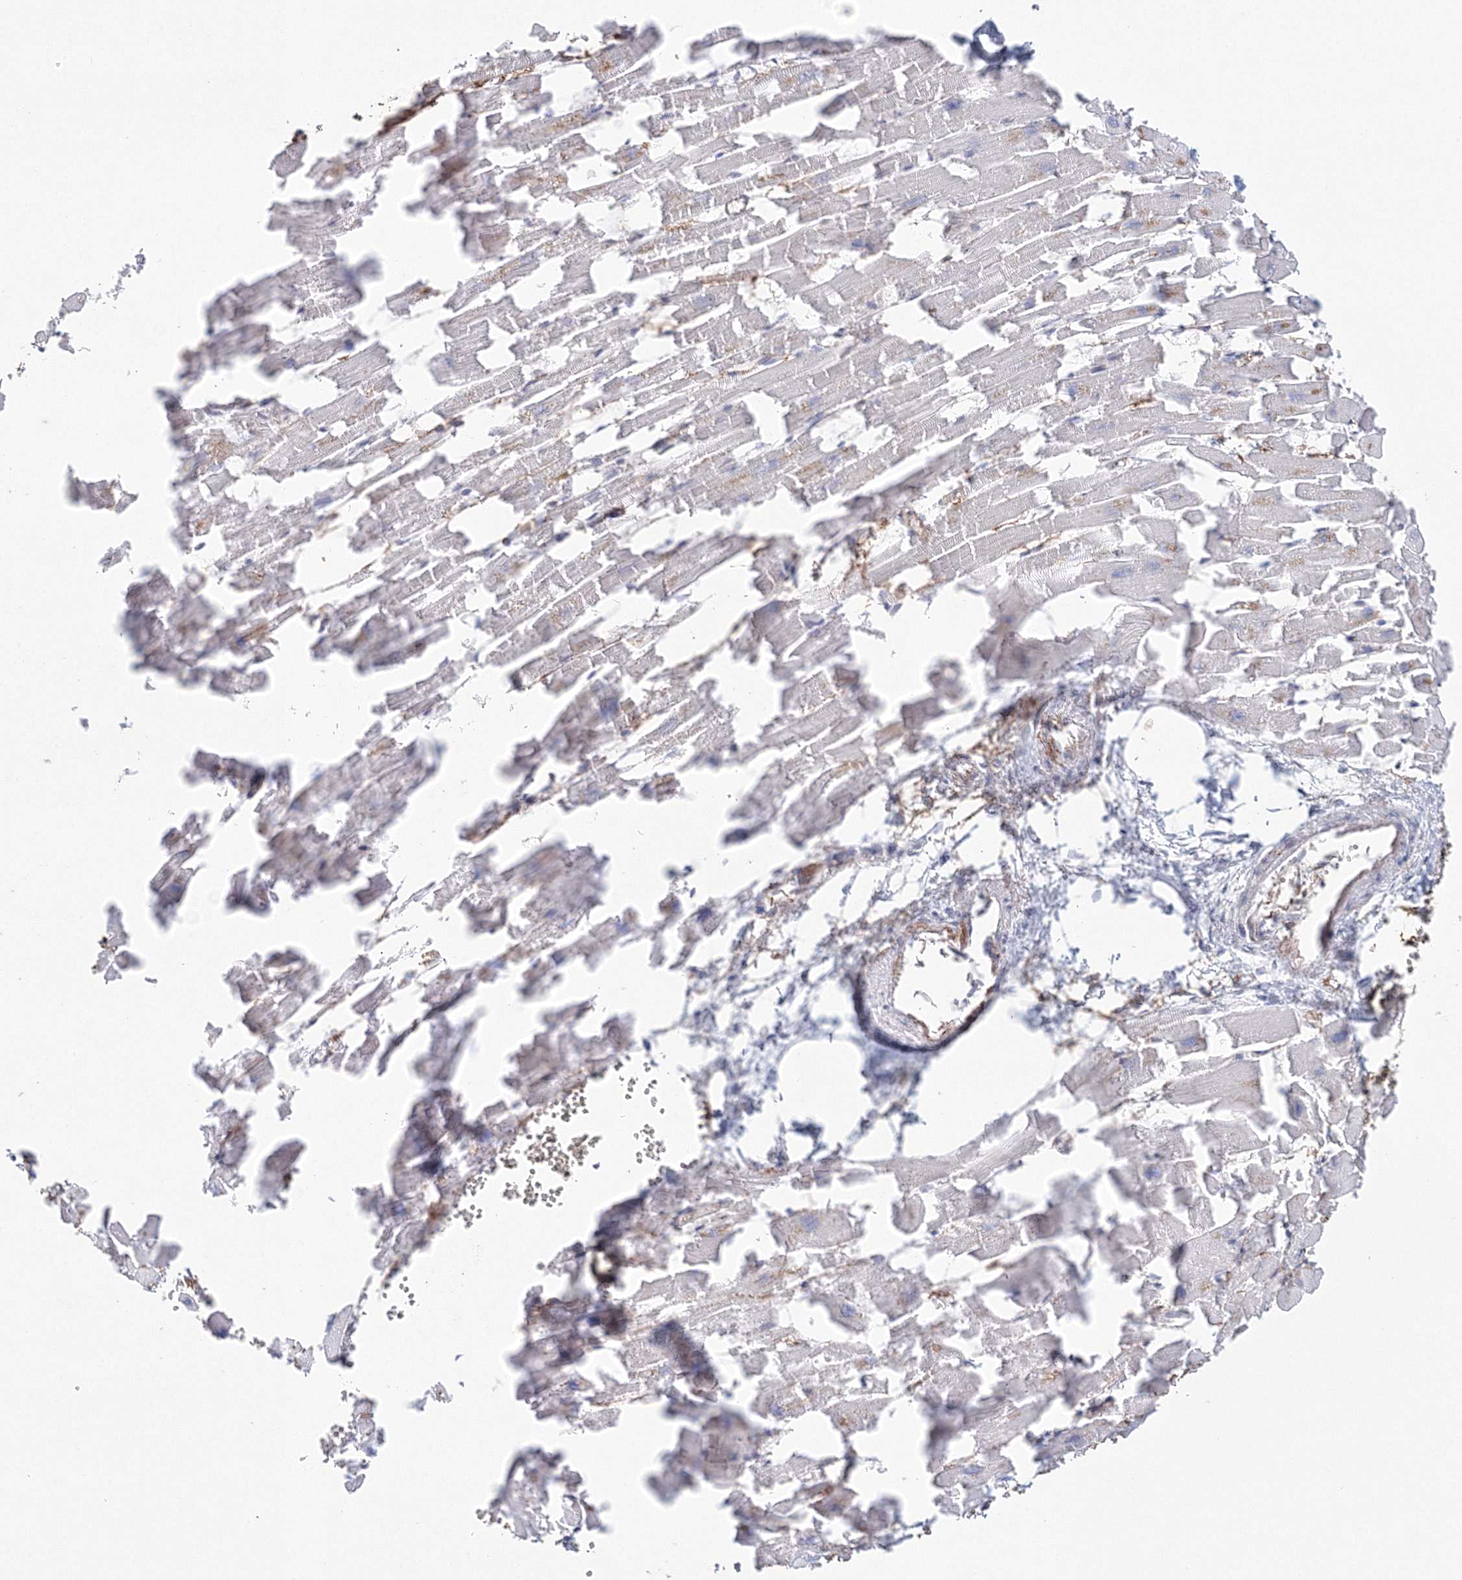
{"staining": {"intensity": "moderate", "quantity": "<25%", "location": "cytoplasmic/membranous"}, "tissue": "heart muscle", "cell_type": "Cardiomyocytes", "image_type": "normal", "snomed": [{"axis": "morphology", "description": "Normal tissue, NOS"}, {"axis": "topography", "description": "Heart"}], "caption": "Heart muscle stained for a protein (brown) displays moderate cytoplasmic/membranous positive expression in approximately <25% of cardiomyocytes.", "gene": "SIRT7", "patient": {"sex": "female", "age": 64}}